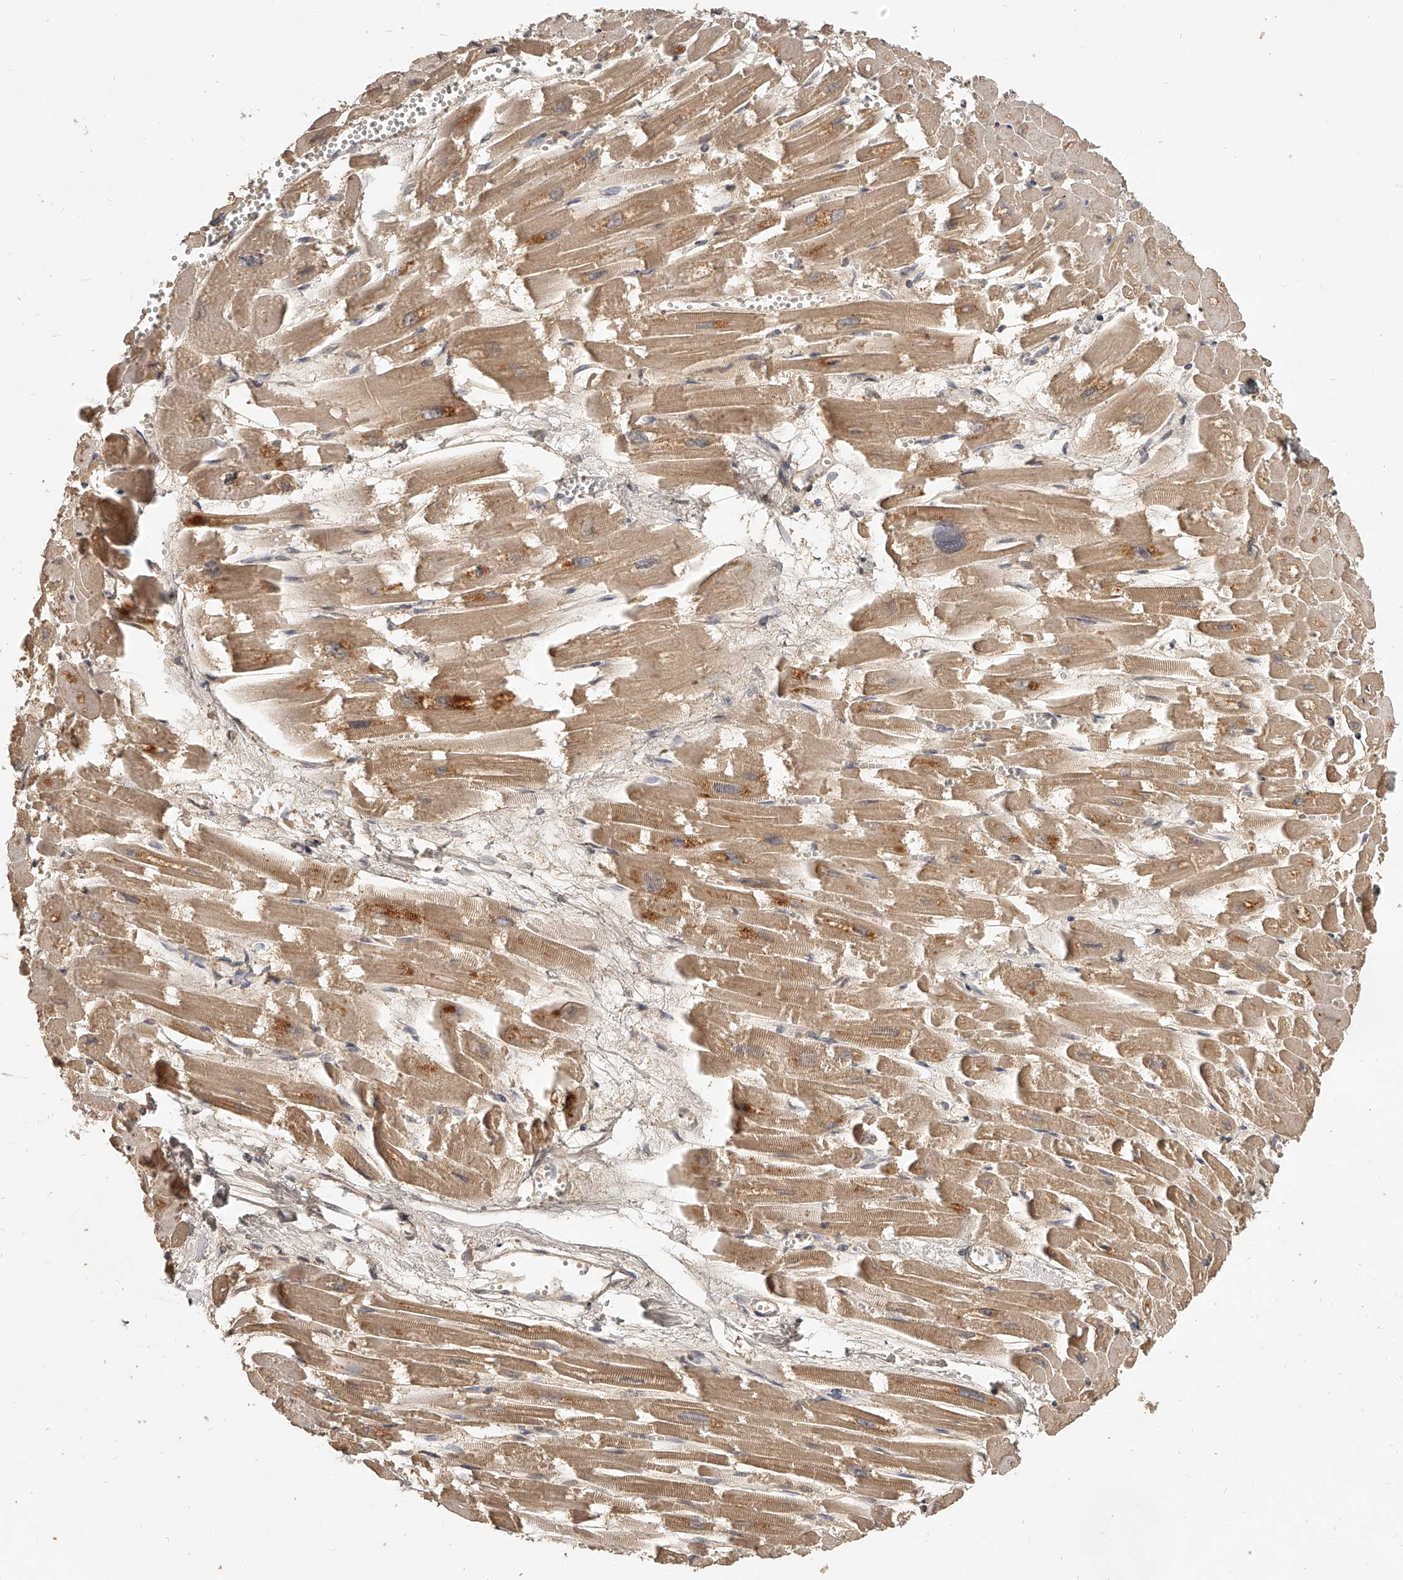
{"staining": {"intensity": "moderate", "quantity": ">75%", "location": "cytoplasmic/membranous"}, "tissue": "heart muscle", "cell_type": "Cardiomyocytes", "image_type": "normal", "snomed": [{"axis": "morphology", "description": "Normal tissue, NOS"}, {"axis": "topography", "description": "Heart"}], "caption": "Moderate cytoplasmic/membranous staining is identified in approximately >75% of cardiomyocytes in benign heart muscle.", "gene": "SLC37A1", "patient": {"sex": "male", "age": 54}}